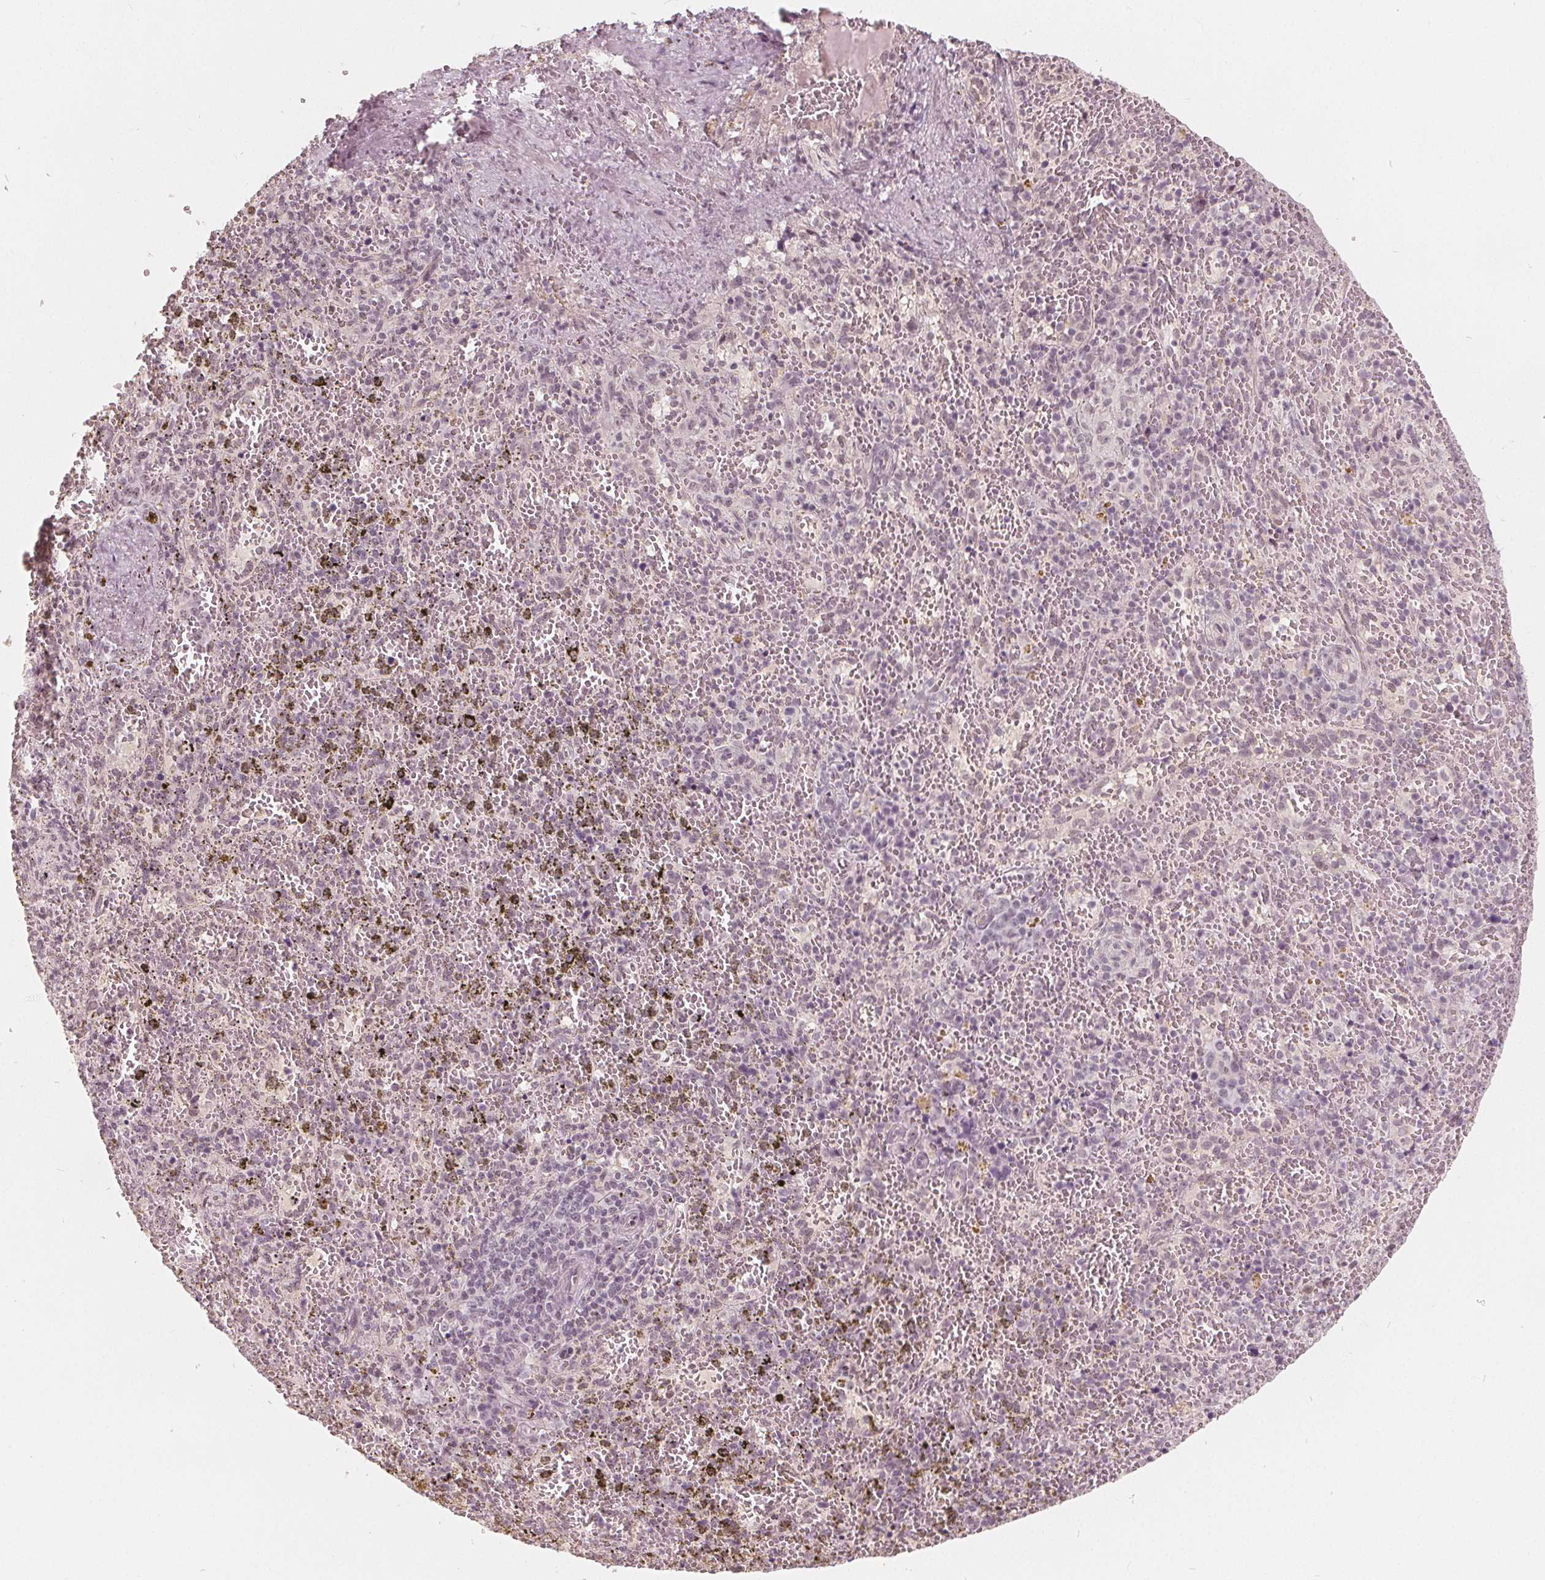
{"staining": {"intensity": "negative", "quantity": "none", "location": "none"}, "tissue": "spleen", "cell_type": "Cells in red pulp", "image_type": "normal", "snomed": [{"axis": "morphology", "description": "Normal tissue, NOS"}, {"axis": "topography", "description": "Spleen"}], "caption": "Immunohistochemical staining of unremarkable human spleen reveals no significant staining in cells in red pulp. Brightfield microscopy of immunohistochemistry stained with DAB (brown) and hematoxylin (blue), captured at high magnification.", "gene": "NUP210L", "patient": {"sex": "female", "age": 50}}